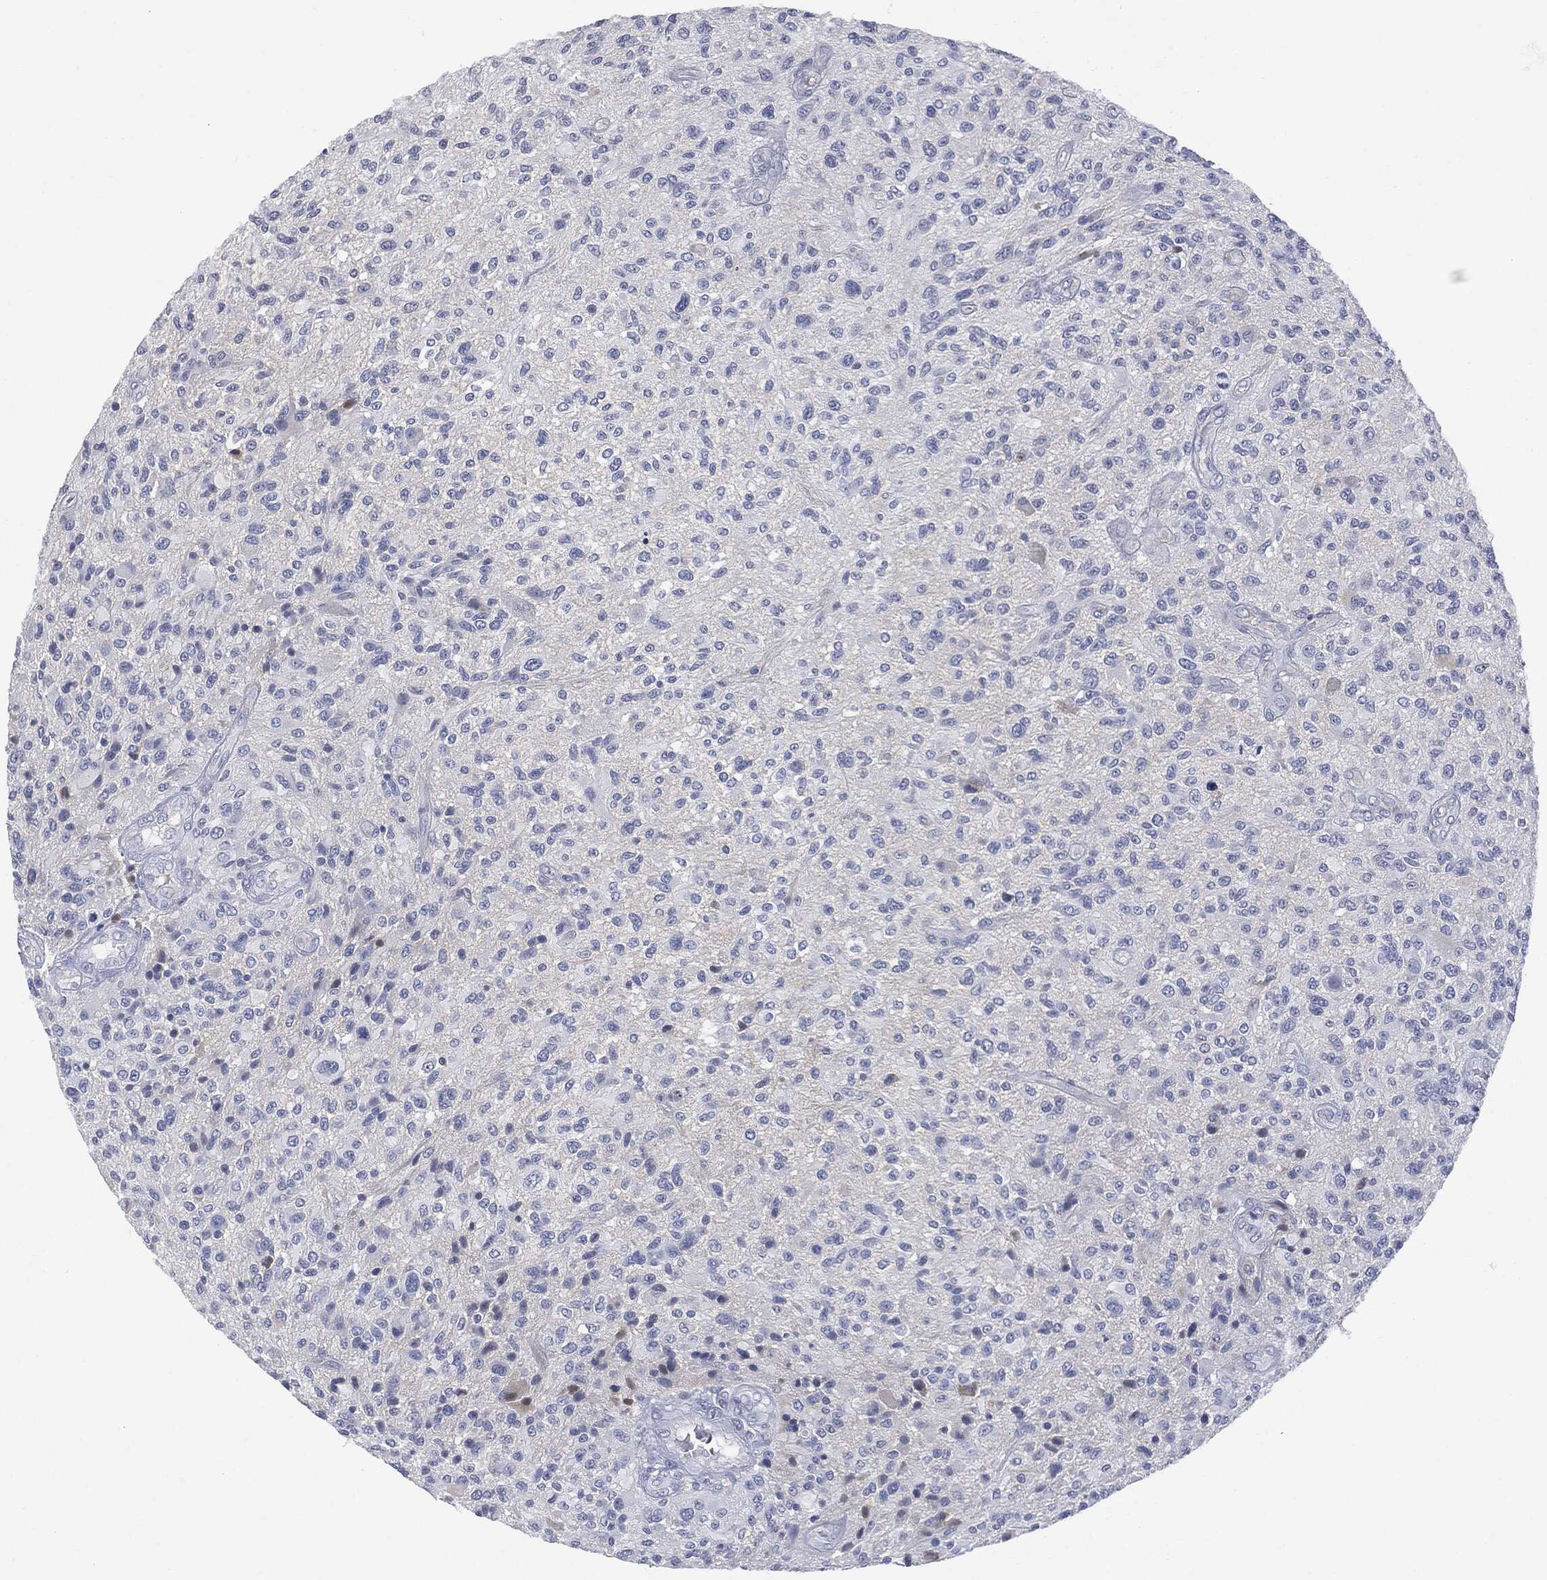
{"staining": {"intensity": "negative", "quantity": "none", "location": "none"}, "tissue": "glioma", "cell_type": "Tumor cells", "image_type": "cancer", "snomed": [{"axis": "morphology", "description": "Glioma, malignant, High grade"}, {"axis": "topography", "description": "Brain"}], "caption": "Glioma was stained to show a protein in brown. There is no significant staining in tumor cells.", "gene": "BTK", "patient": {"sex": "male", "age": 47}}